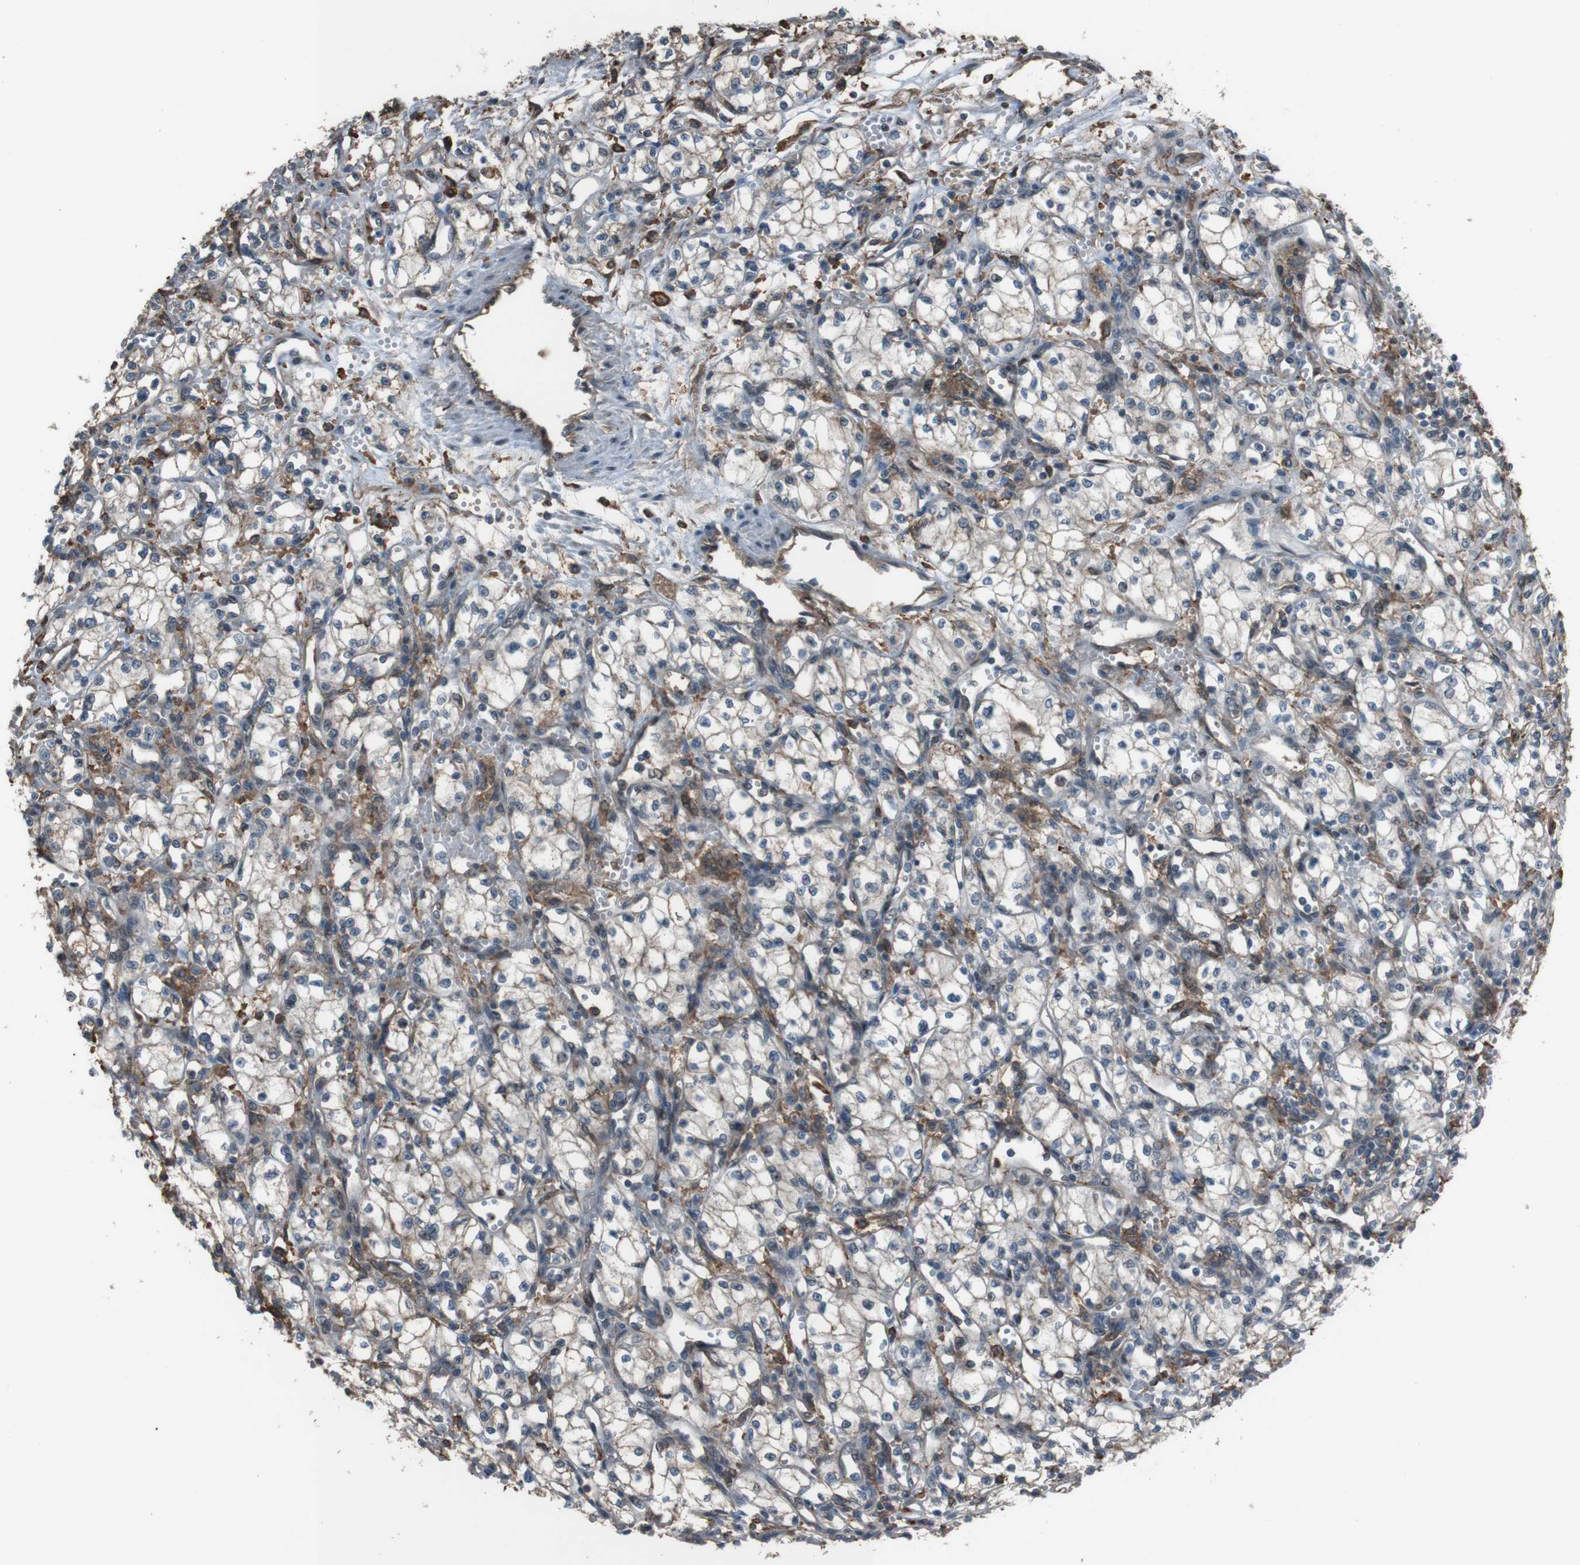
{"staining": {"intensity": "negative", "quantity": "none", "location": "none"}, "tissue": "renal cancer", "cell_type": "Tumor cells", "image_type": "cancer", "snomed": [{"axis": "morphology", "description": "Normal tissue, NOS"}, {"axis": "morphology", "description": "Adenocarcinoma, NOS"}, {"axis": "topography", "description": "Kidney"}], "caption": "The photomicrograph shows no staining of tumor cells in renal cancer (adenocarcinoma). The staining is performed using DAB (3,3'-diaminobenzidine) brown chromogen with nuclei counter-stained in using hematoxylin.", "gene": "ATP2B1", "patient": {"sex": "male", "age": 59}}